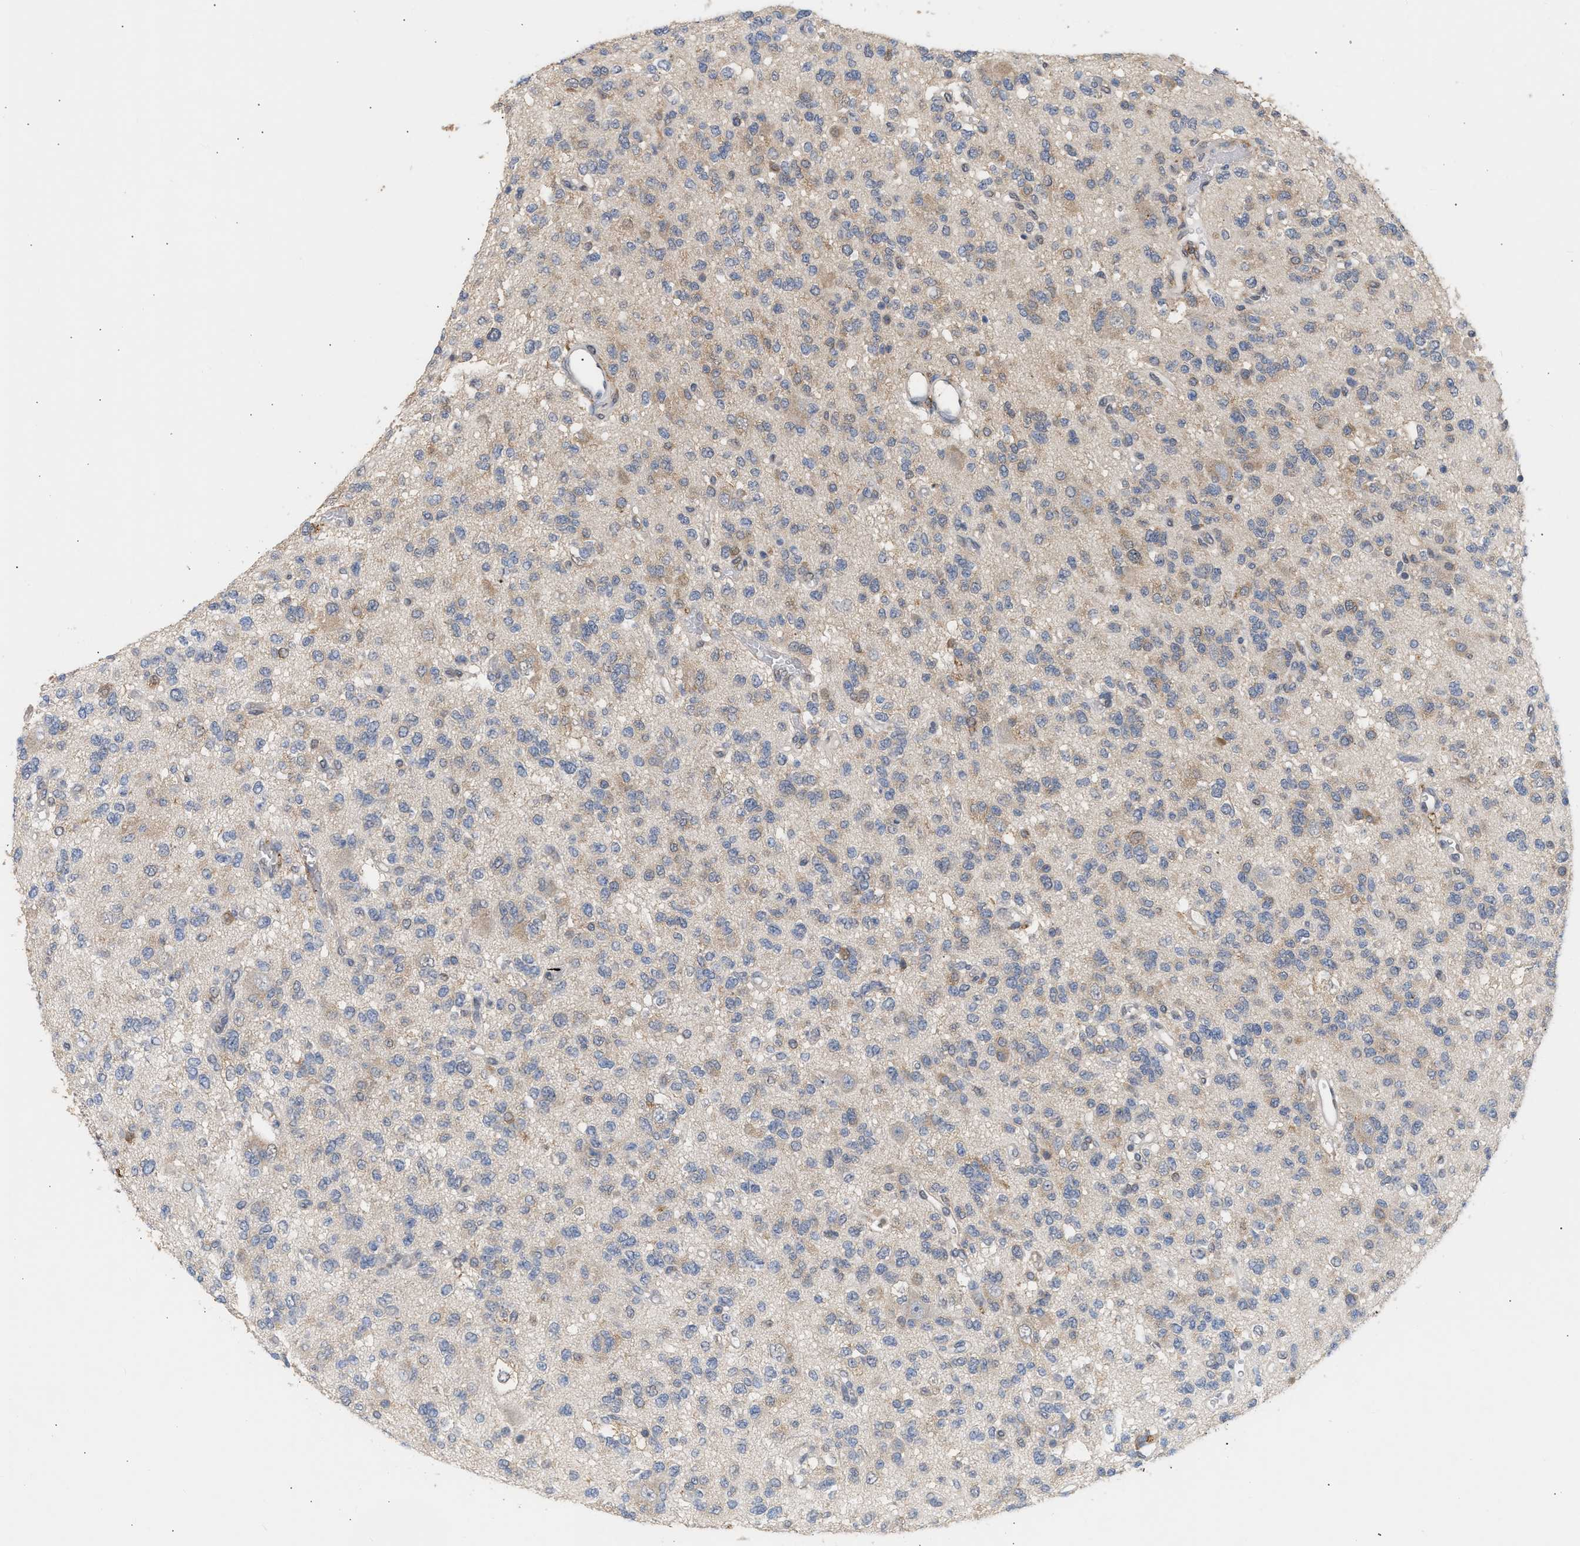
{"staining": {"intensity": "weak", "quantity": "<25%", "location": "cytoplasmic/membranous"}, "tissue": "glioma", "cell_type": "Tumor cells", "image_type": "cancer", "snomed": [{"axis": "morphology", "description": "Glioma, malignant, Low grade"}, {"axis": "topography", "description": "Brain"}], "caption": "This histopathology image is of glioma stained with immunohistochemistry to label a protein in brown with the nuclei are counter-stained blue. There is no staining in tumor cells.", "gene": "GCN1", "patient": {"sex": "male", "age": 38}}